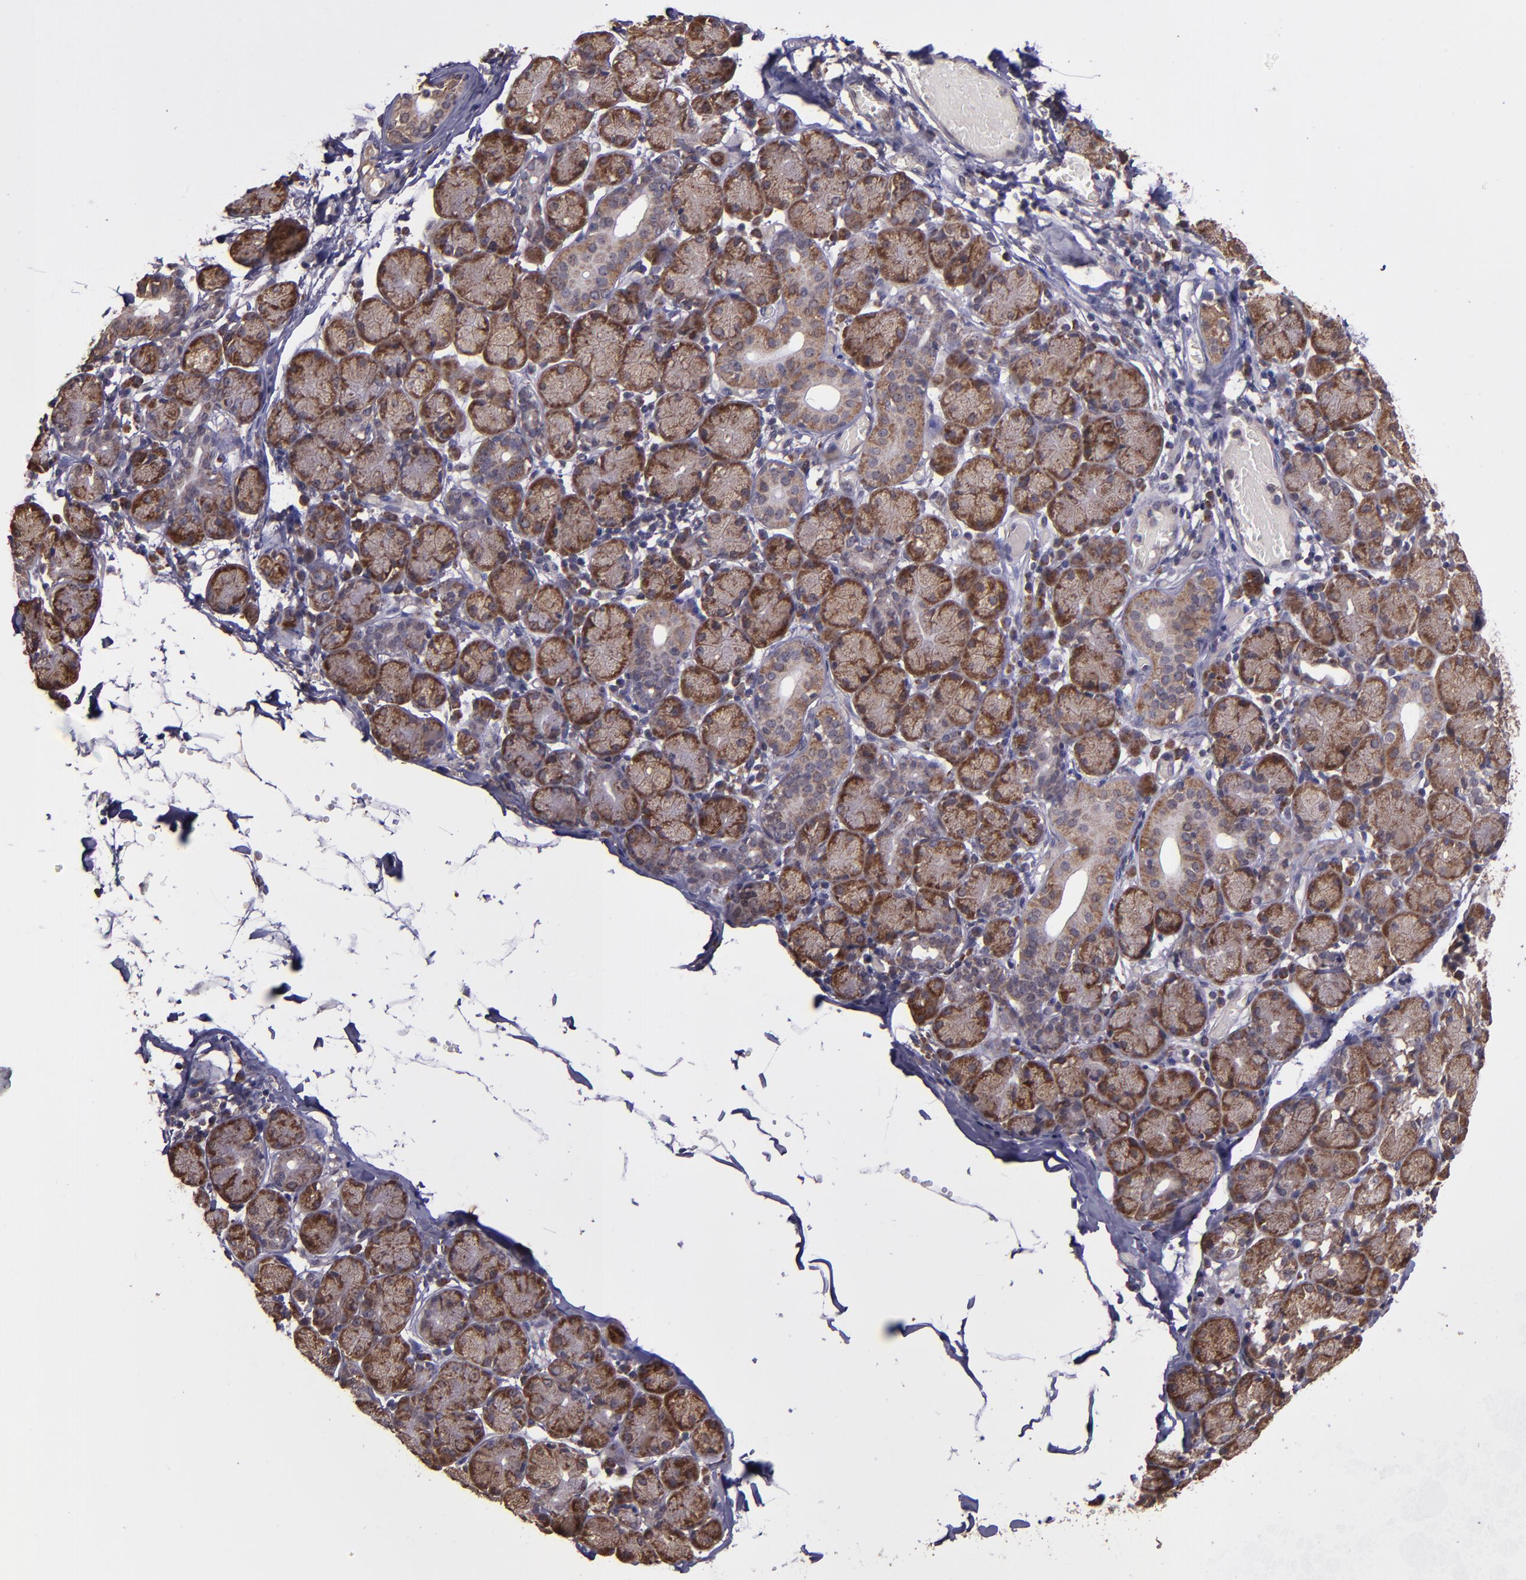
{"staining": {"intensity": "strong", "quantity": ">75%", "location": "cytoplasmic/membranous"}, "tissue": "salivary gland", "cell_type": "Glandular cells", "image_type": "normal", "snomed": [{"axis": "morphology", "description": "Normal tissue, NOS"}, {"axis": "topography", "description": "Salivary gland"}], "caption": "DAB immunohistochemical staining of benign salivary gland demonstrates strong cytoplasmic/membranous protein expression in about >75% of glandular cells. (brown staining indicates protein expression, while blue staining denotes nuclei).", "gene": "USP51", "patient": {"sex": "female", "age": 24}}